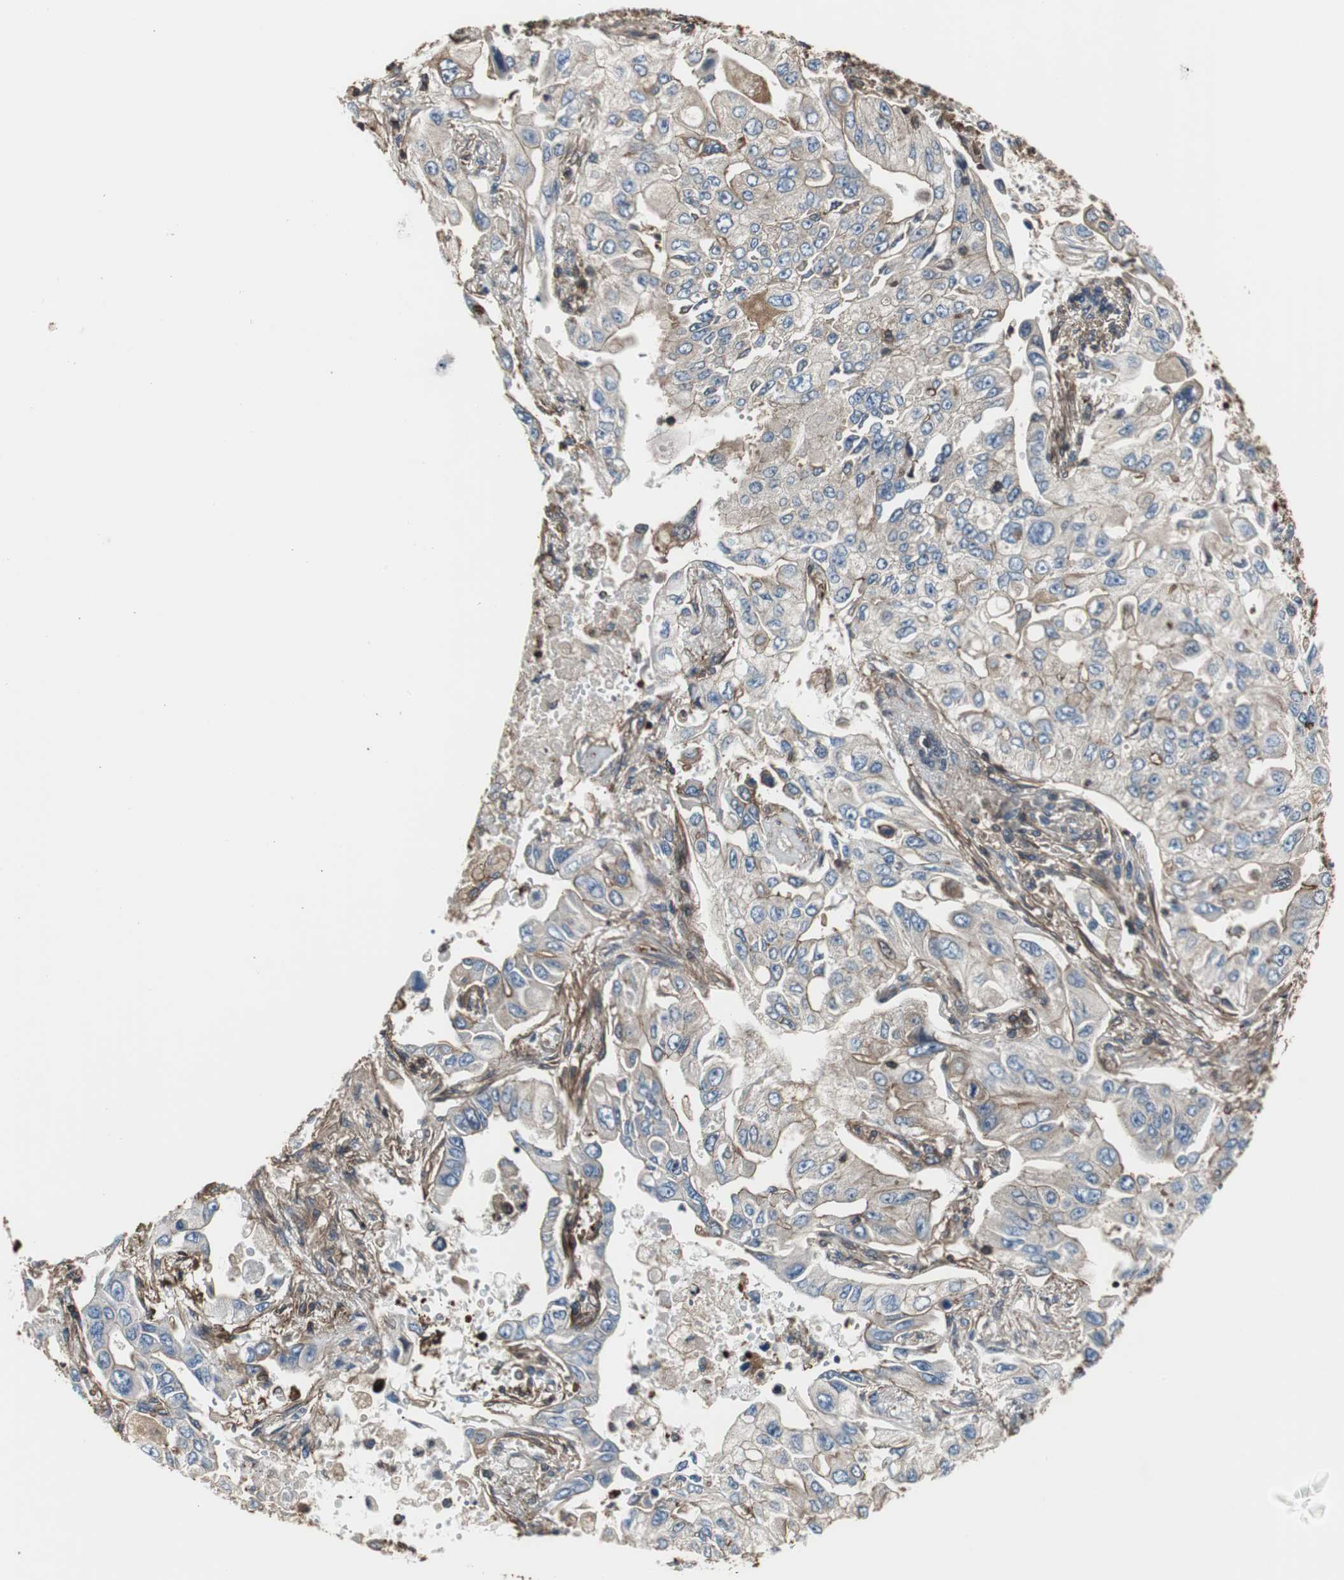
{"staining": {"intensity": "moderate", "quantity": "<25%", "location": "cytoplasmic/membranous"}, "tissue": "lung cancer", "cell_type": "Tumor cells", "image_type": "cancer", "snomed": [{"axis": "morphology", "description": "Adenocarcinoma, NOS"}, {"axis": "topography", "description": "Lung"}], "caption": "Human lung adenocarcinoma stained with a brown dye demonstrates moderate cytoplasmic/membranous positive staining in approximately <25% of tumor cells.", "gene": "ACTN1", "patient": {"sex": "male", "age": 84}}